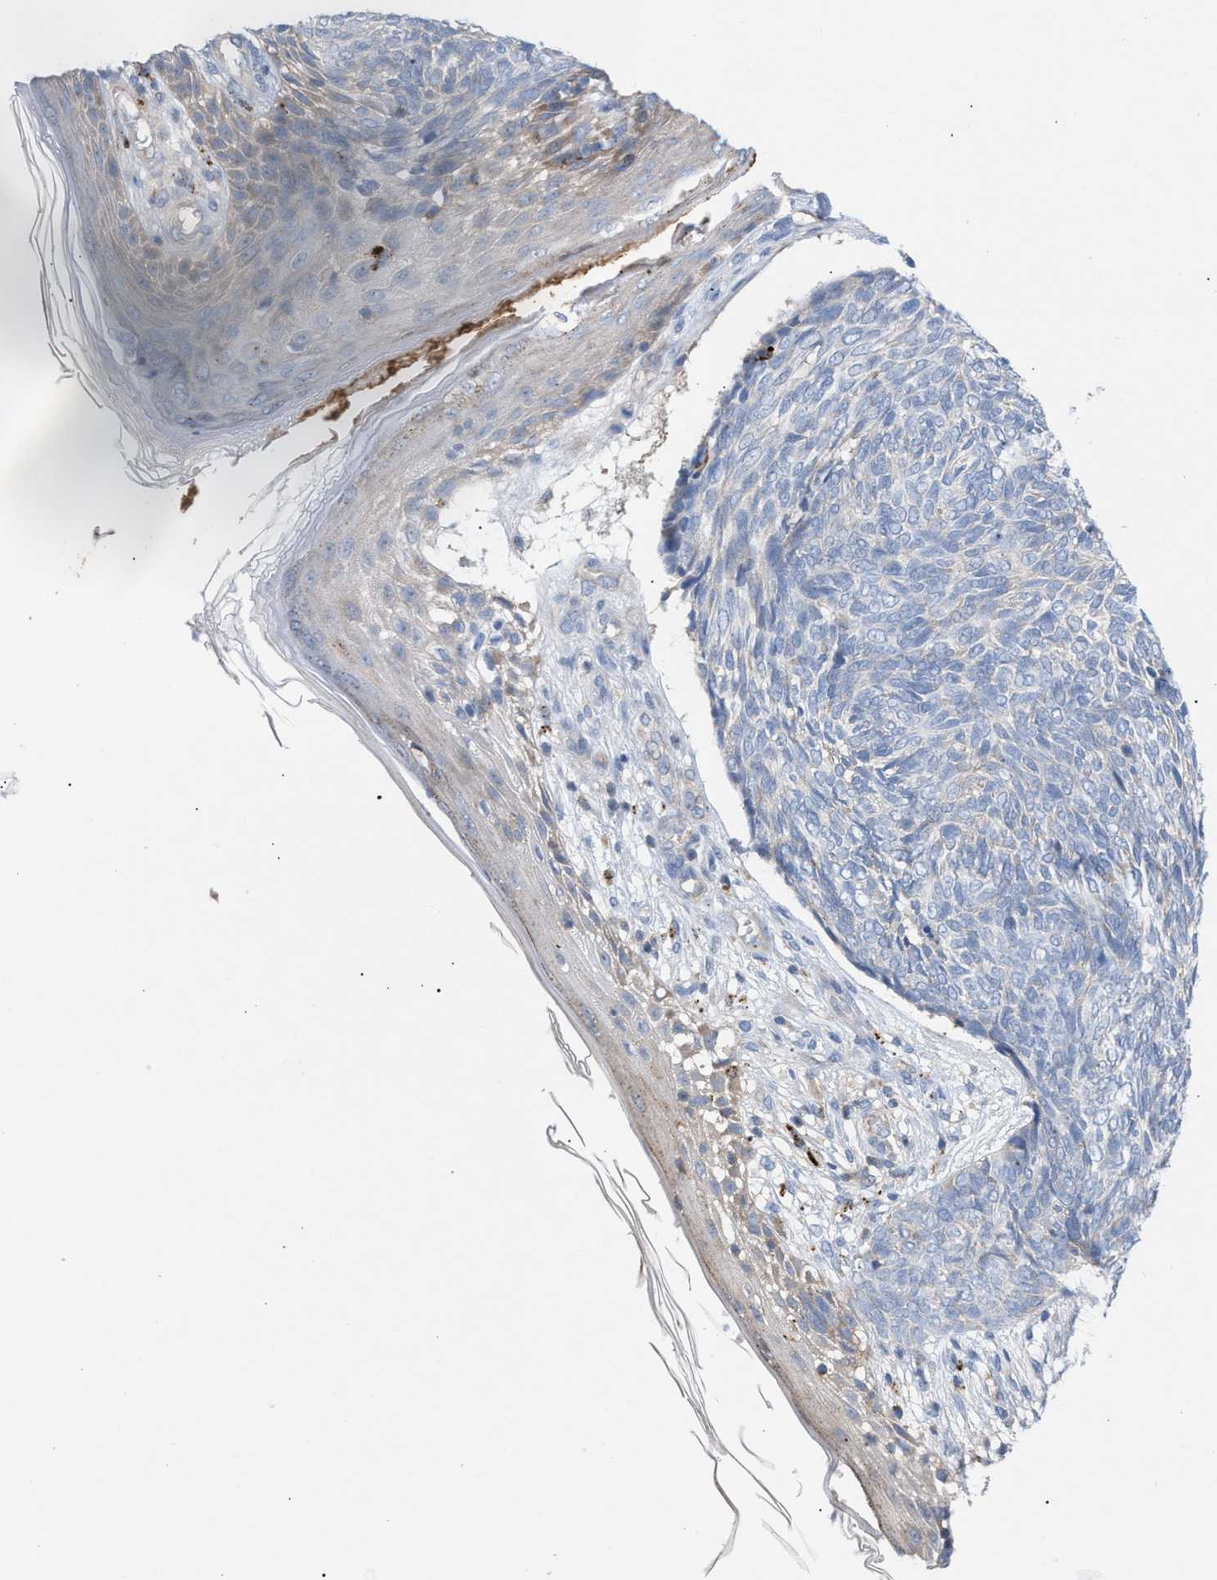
{"staining": {"intensity": "negative", "quantity": "none", "location": "none"}, "tissue": "skin cancer", "cell_type": "Tumor cells", "image_type": "cancer", "snomed": [{"axis": "morphology", "description": "Basal cell carcinoma"}, {"axis": "topography", "description": "Skin"}], "caption": "Tumor cells are negative for brown protein staining in basal cell carcinoma (skin). (Immunohistochemistry (ihc), brightfield microscopy, high magnification).", "gene": "MBTD1", "patient": {"sex": "female", "age": 84}}